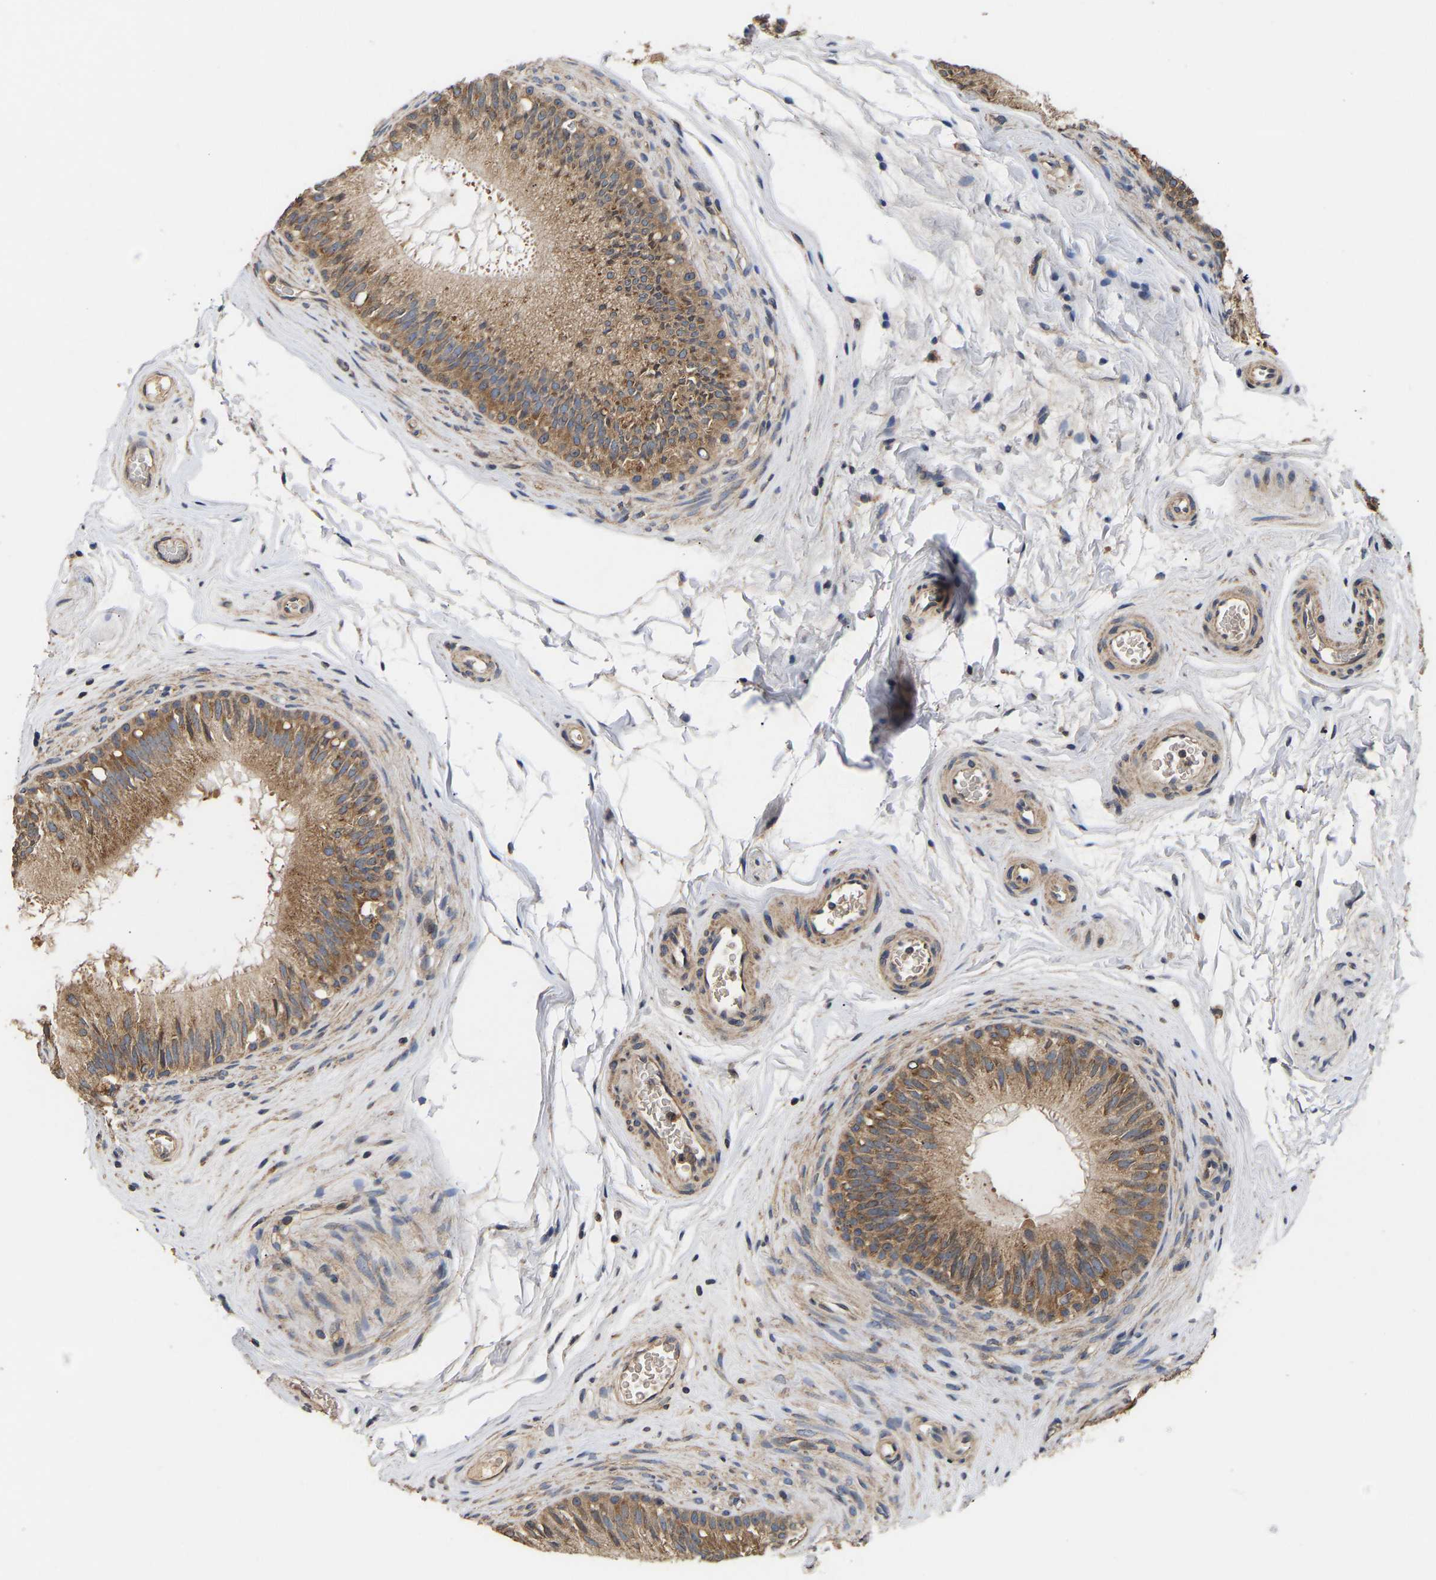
{"staining": {"intensity": "moderate", "quantity": ">75%", "location": "cytoplasmic/membranous"}, "tissue": "epididymis", "cell_type": "Glandular cells", "image_type": "normal", "snomed": [{"axis": "morphology", "description": "Normal tissue, NOS"}, {"axis": "topography", "description": "Testis"}, {"axis": "topography", "description": "Epididymis"}], "caption": "This image displays immunohistochemistry staining of normal epididymis, with medium moderate cytoplasmic/membranous expression in approximately >75% of glandular cells.", "gene": "AIMP2", "patient": {"sex": "male", "age": 36}}